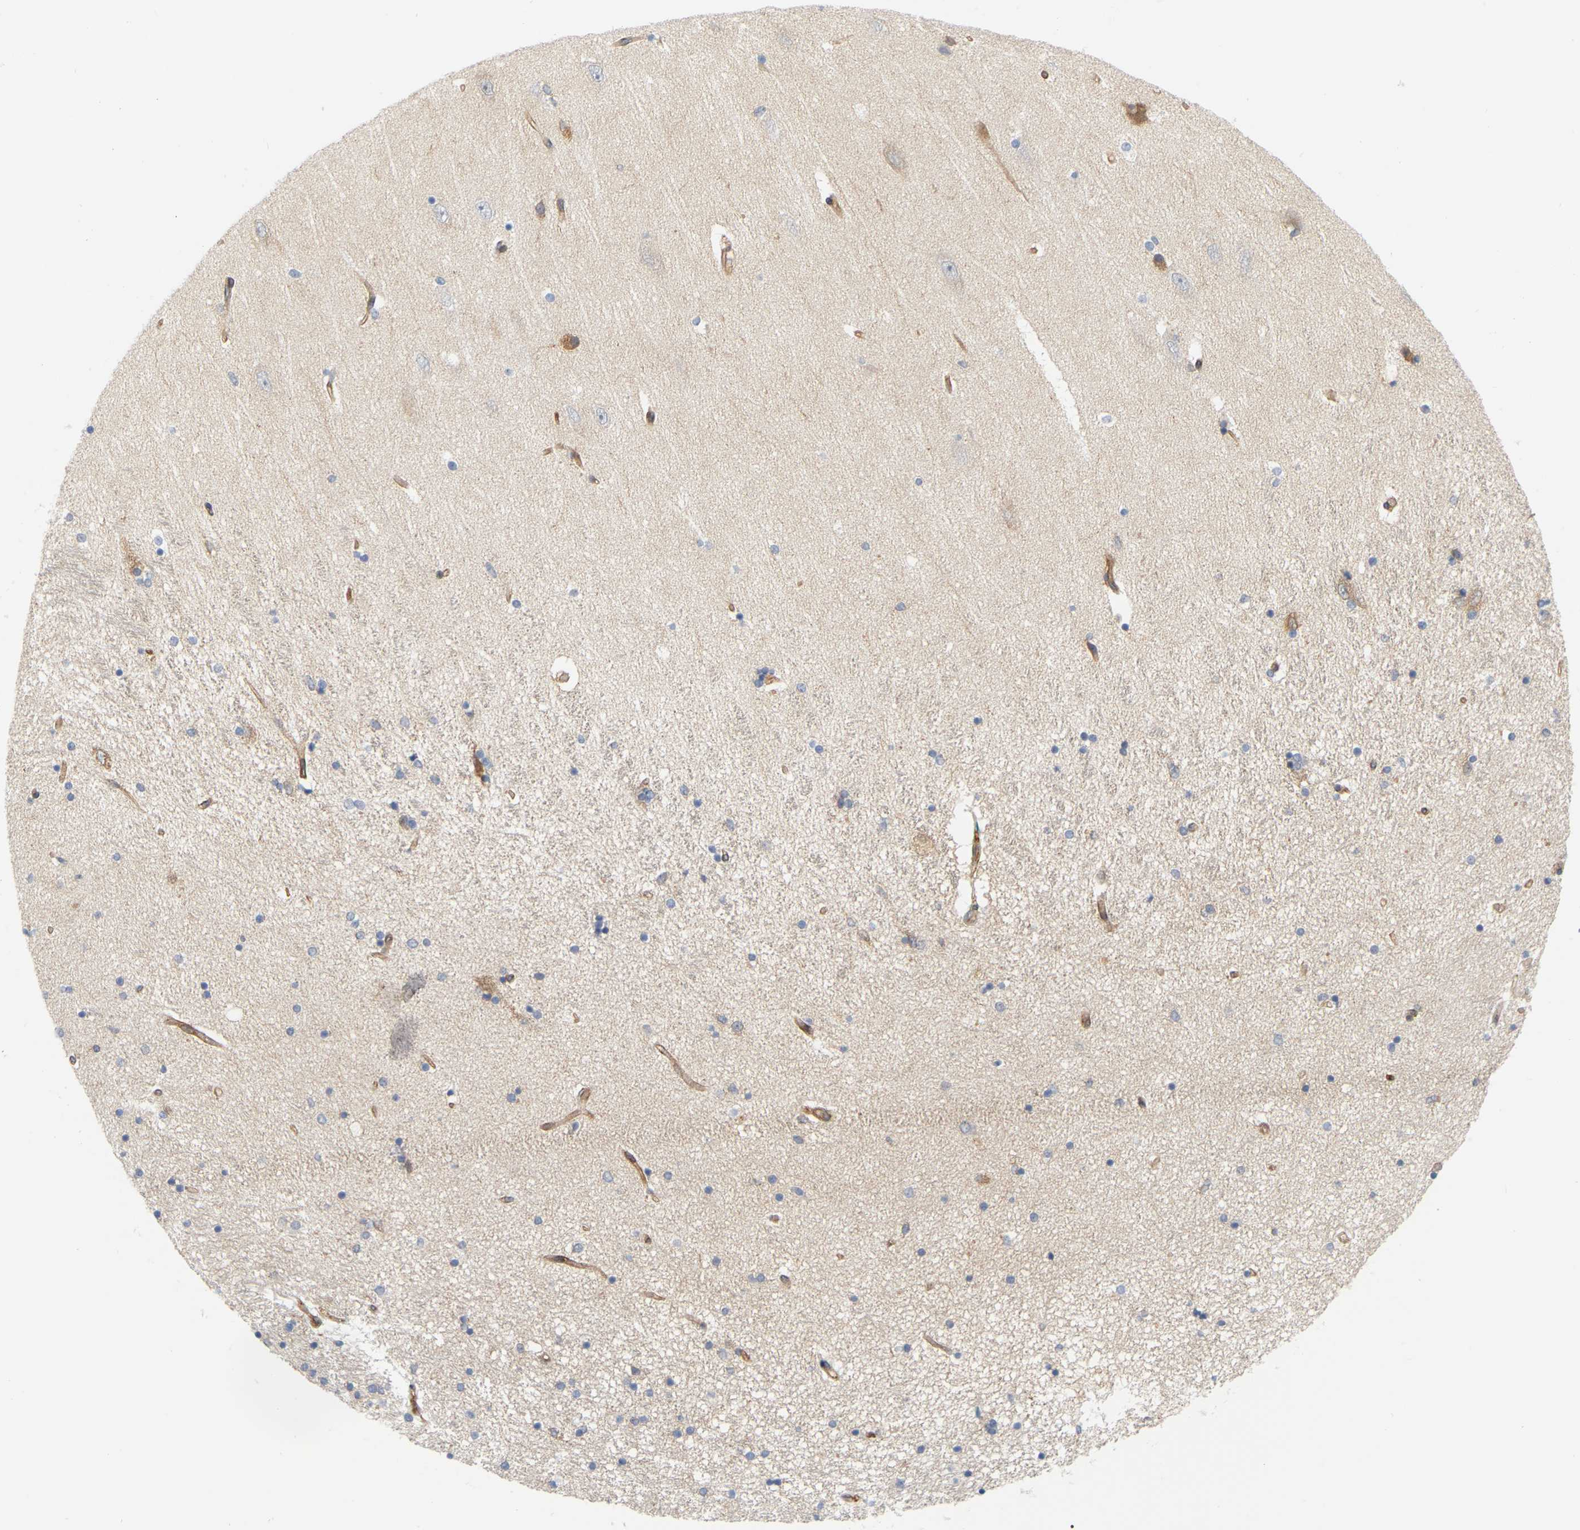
{"staining": {"intensity": "moderate", "quantity": "<25%", "location": "cytoplasmic/membranous"}, "tissue": "hippocampus", "cell_type": "Glial cells", "image_type": "normal", "snomed": [{"axis": "morphology", "description": "Normal tissue, NOS"}, {"axis": "topography", "description": "Hippocampus"}], "caption": "This histopathology image displays IHC staining of benign human hippocampus, with low moderate cytoplasmic/membranous staining in approximately <25% of glial cells.", "gene": "RAPH1", "patient": {"sex": "female", "age": 54}}